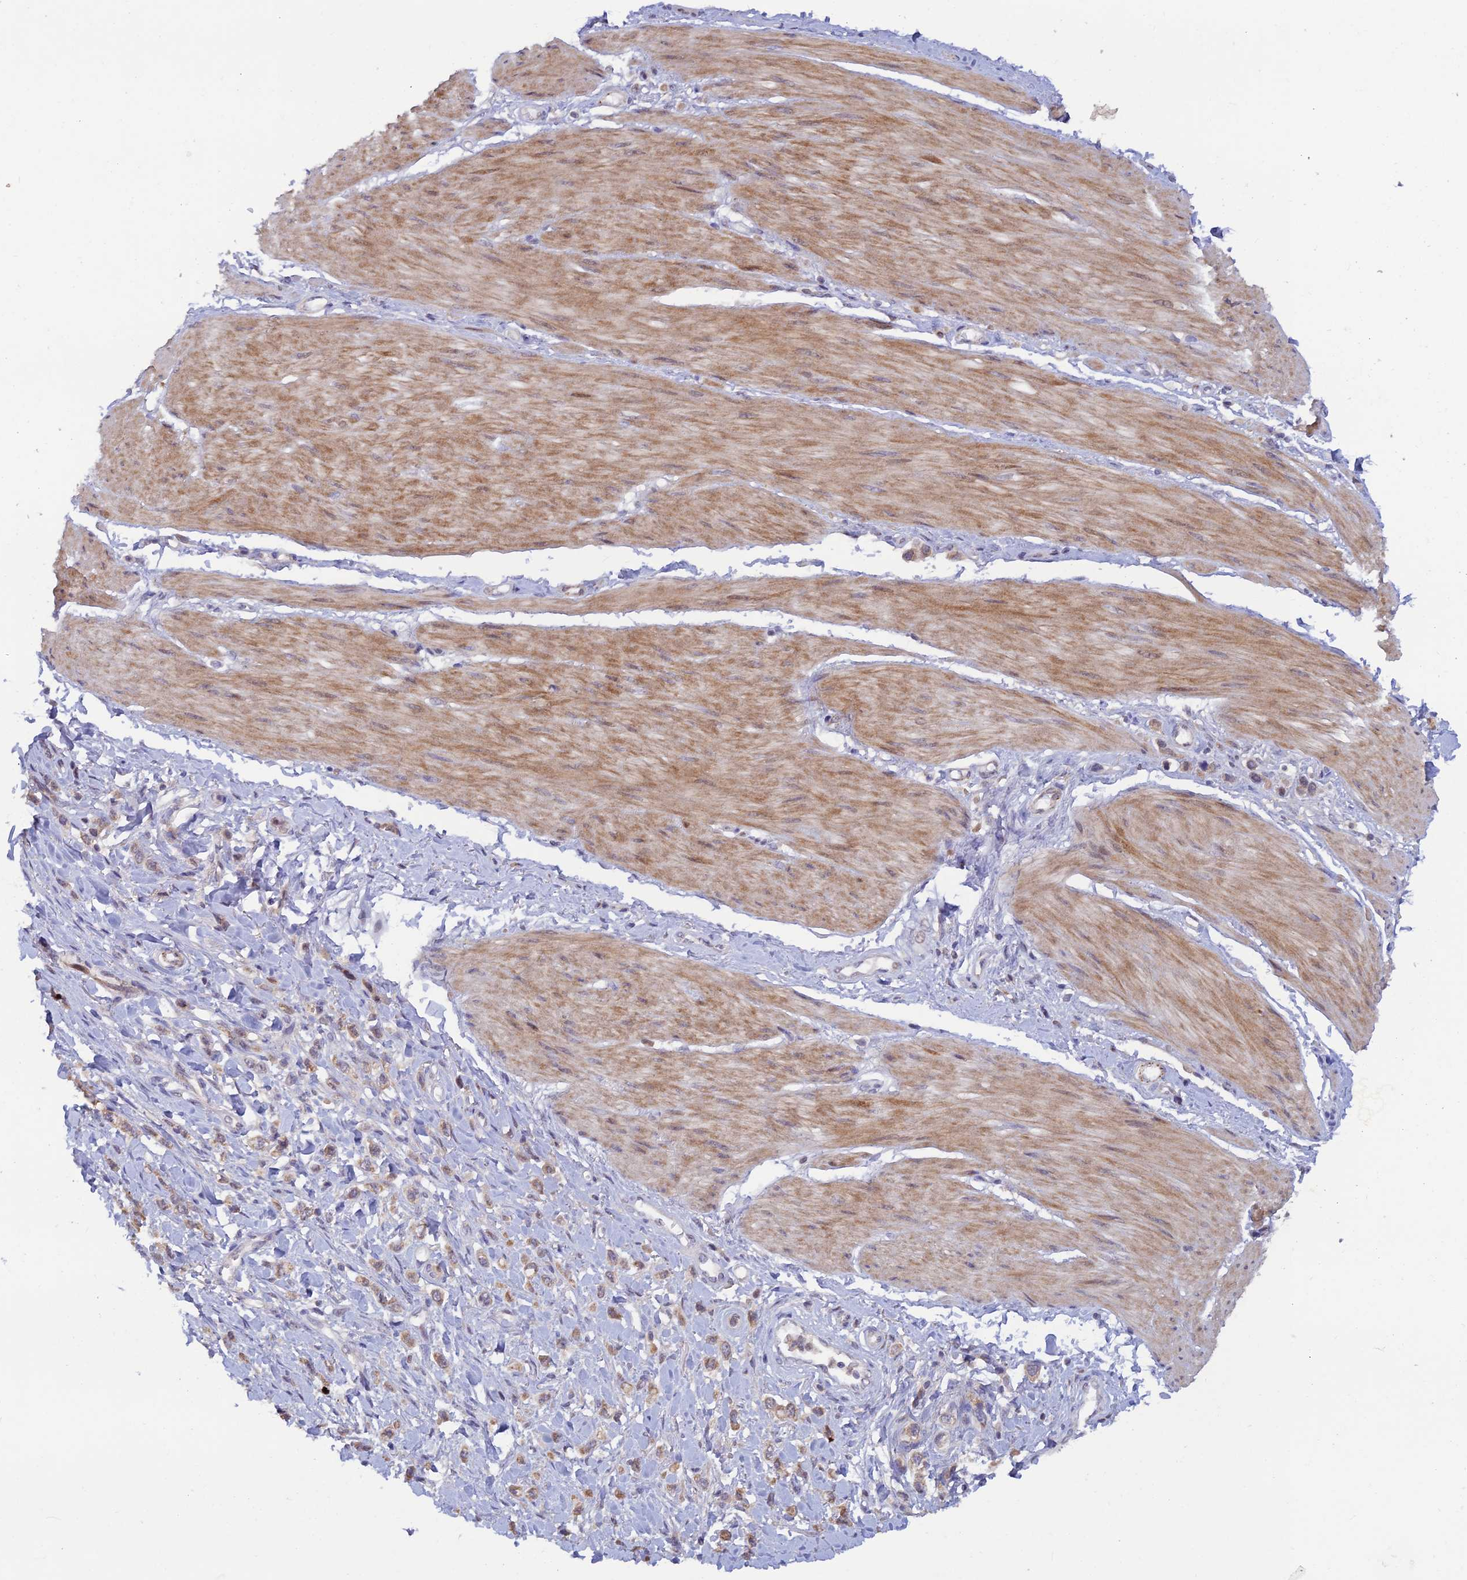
{"staining": {"intensity": "weak", "quantity": ">75%", "location": "cytoplasmic/membranous"}, "tissue": "stomach cancer", "cell_type": "Tumor cells", "image_type": "cancer", "snomed": [{"axis": "morphology", "description": "Adenocarcinoma, NOS"}, {"axis": "topography", "description": "Stomach"}], "caption": "Immunohistochemistry histopathology image of stomach cancer (adenocarcinoma) stained for a protein (brown), which reveals low levels of weak cytoplasmic/membranous positivity in about >75% of tumor cells.", "gene": "FASTKD5", "patient": {"sex": "female", "age": 65}}